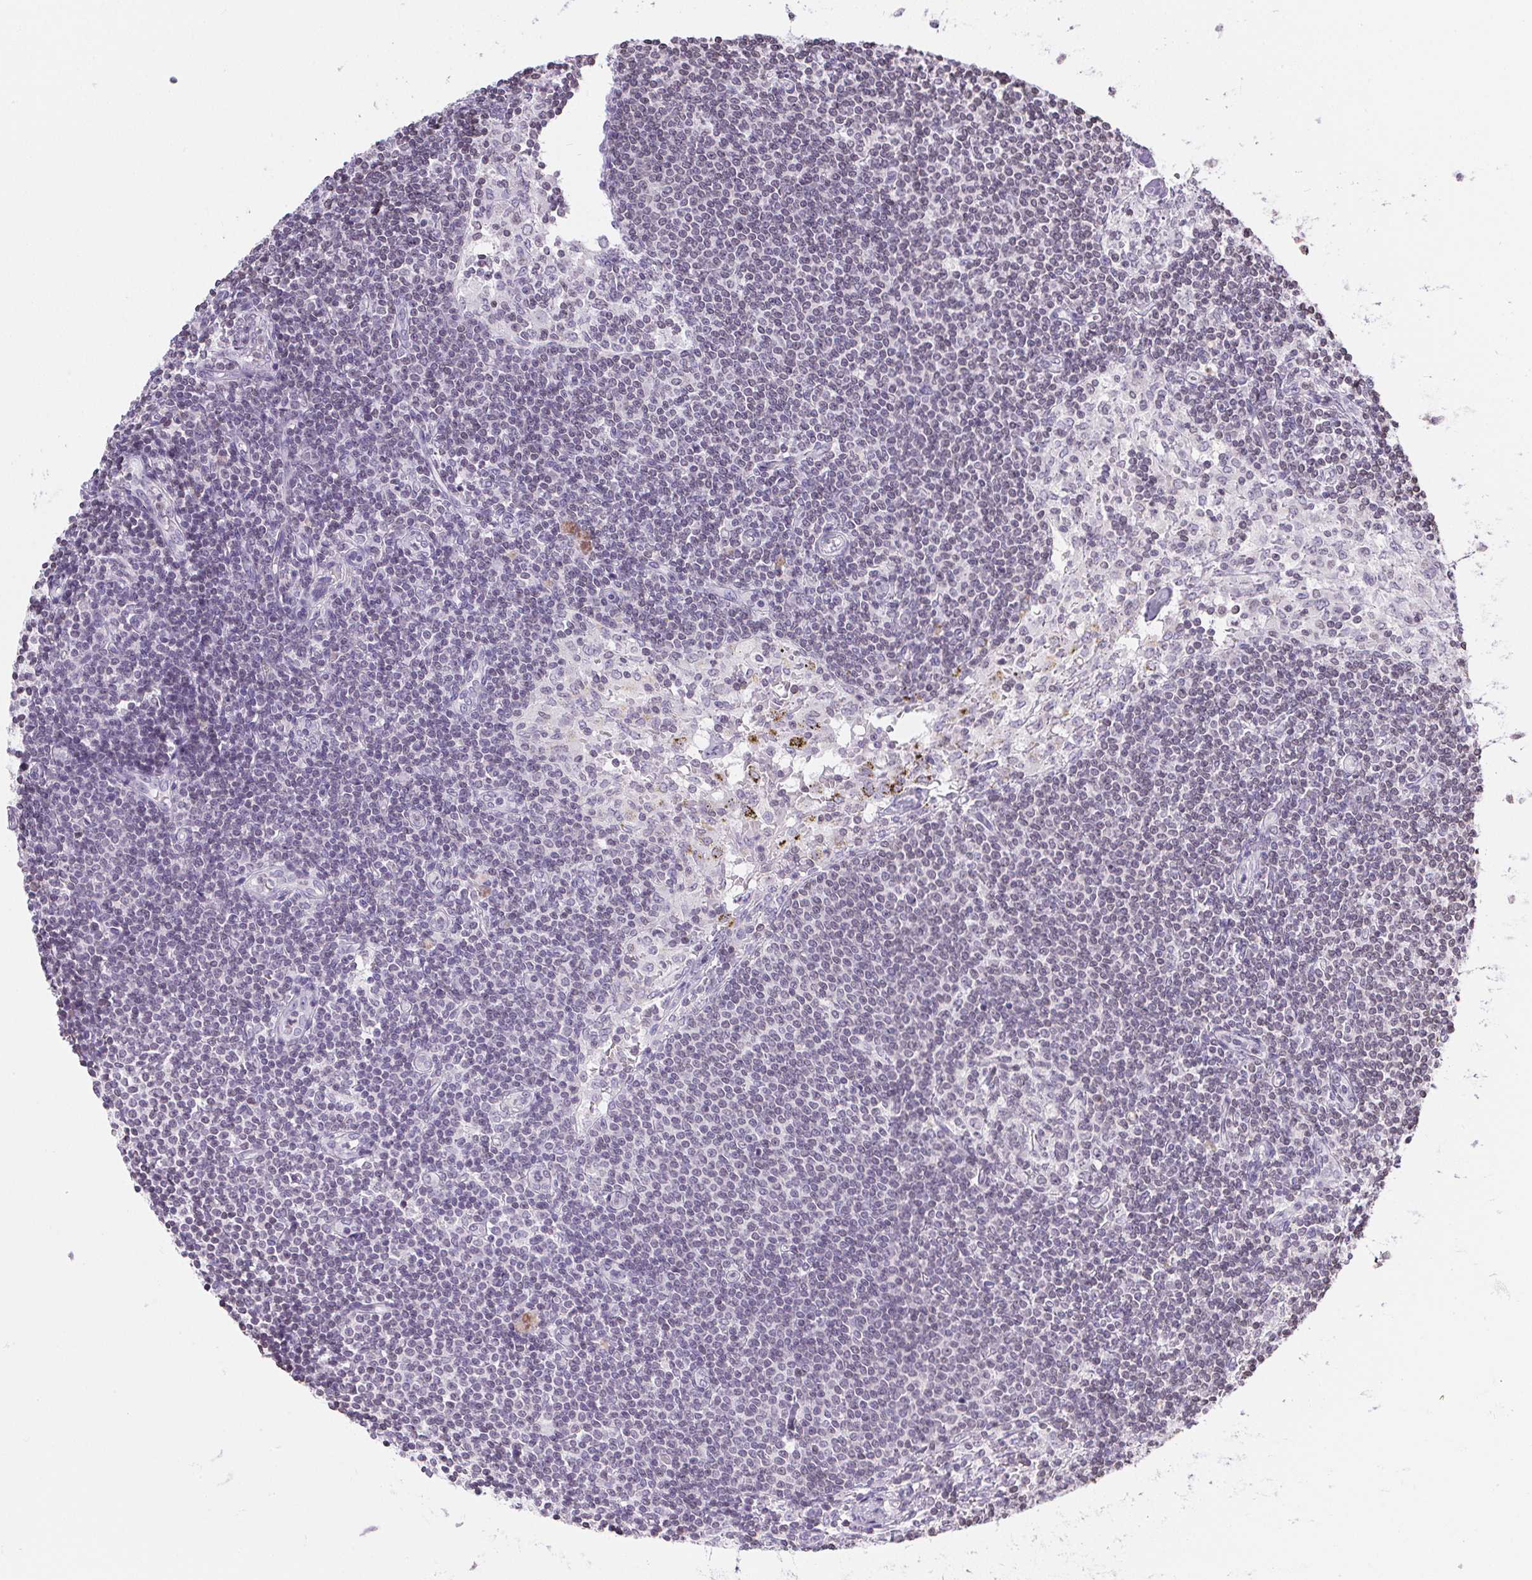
{"staining": {"intensity": "negative", "quantity": "none", "location": "none"}, "tissue": "lymph node", "cell_type": "Germinal center cells", "image_type": "normal", "snomed": [{"axis": "morphology", "description": "Normal tissue, NOS"}, {"axis": "topography", "description": "Lymph node"}], "caption": "The image exhibits no staining of germinal center cells in unremarkable lymph node.", "gene": "PRL", "patient": {"sex": "female", "age": 69}}